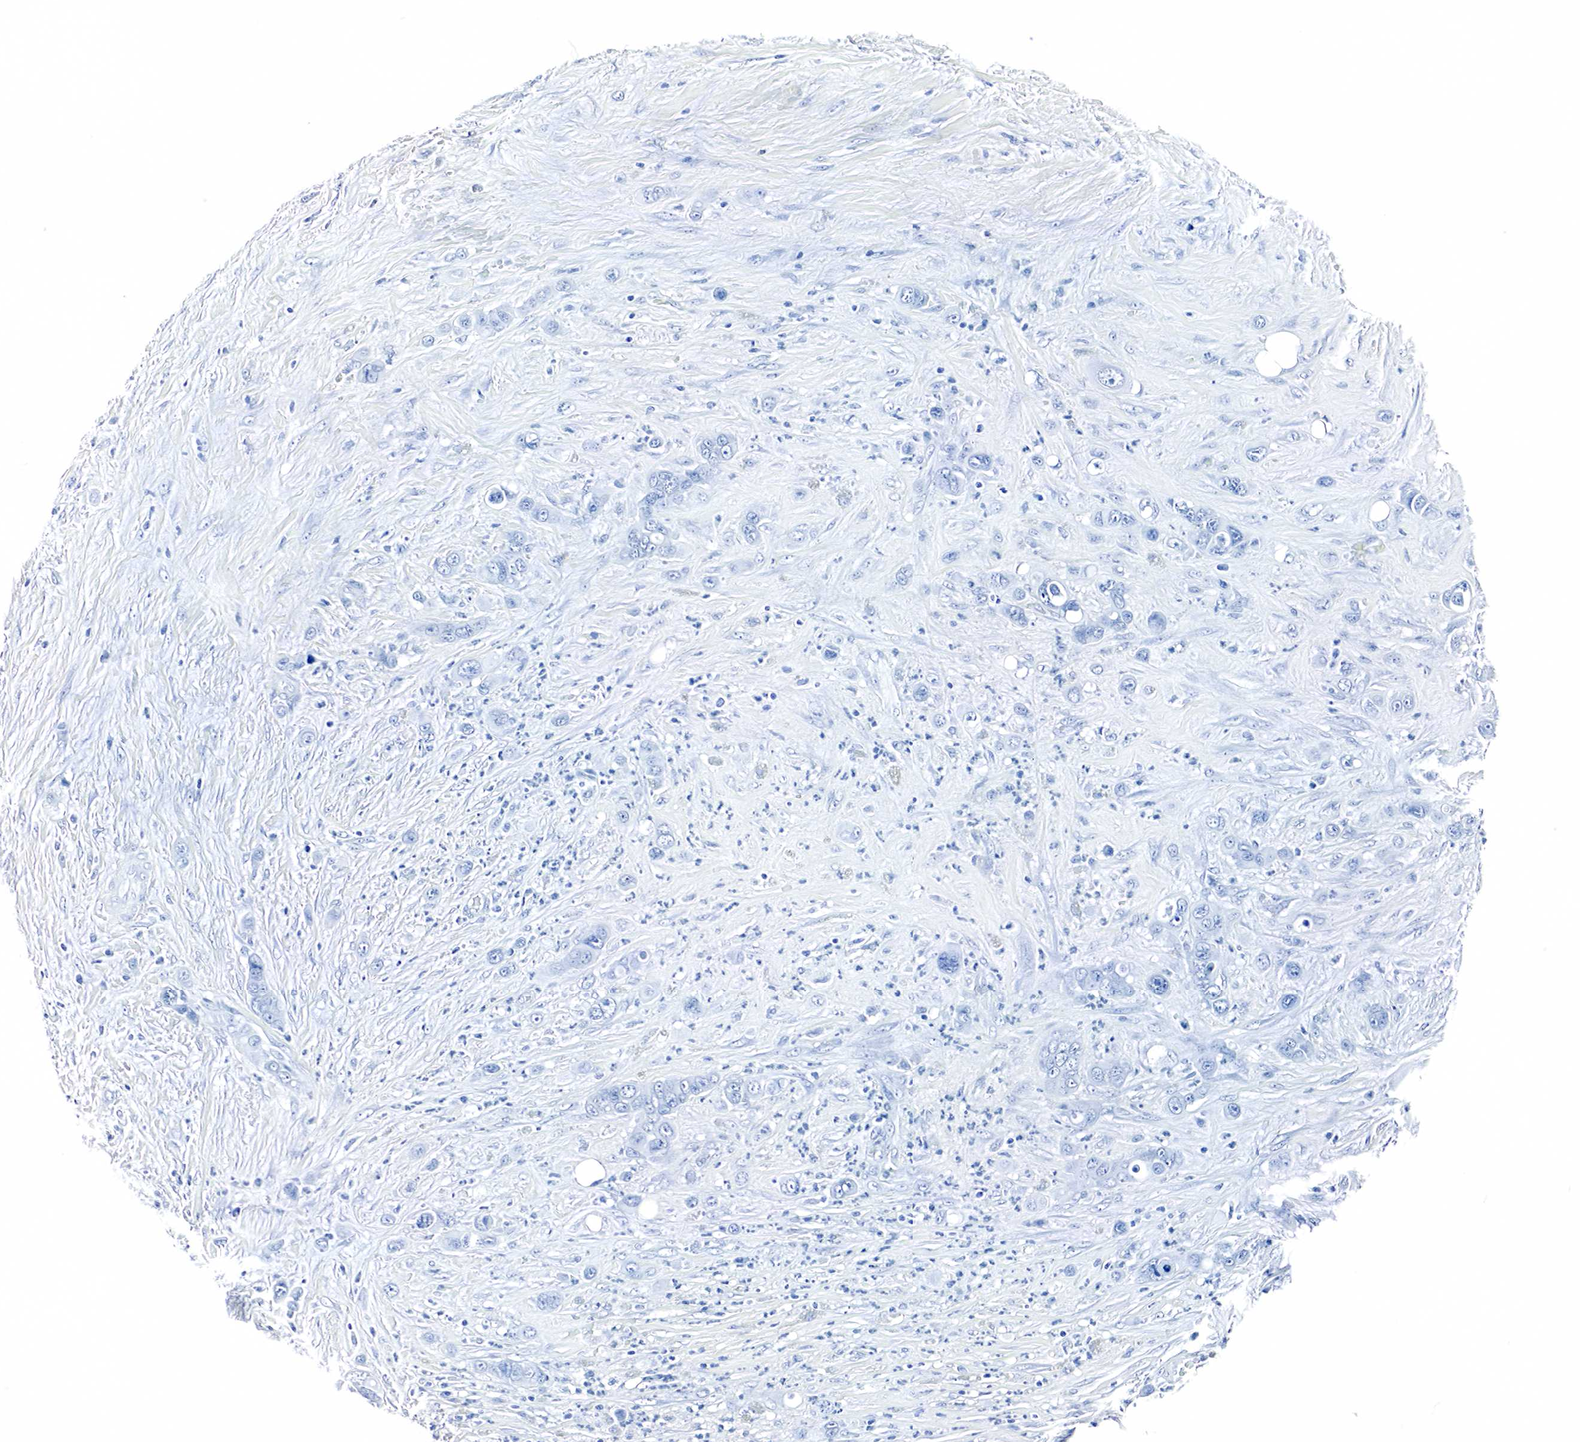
{"staining": {"intensity": "negative", "quantity": "none", "location": "none"}, "tissue": "stomach cancer", "cell_type": "Tumor cells", "image_type": "cancer", "snomed": [{"axis": "morphology", "description": "Adenocarcinoma, NOS"}, {"axis": "topography", "description": "Pancreas"}, {"axis": "topography", "description": "Stomach, upper"}], "caption": "Immunohistochemical staining of stomach adenocarcinoma exhibits no significant staining in tumor cells.", "gene": "GAST", "patient": {"sex": "male", "age": 77}}